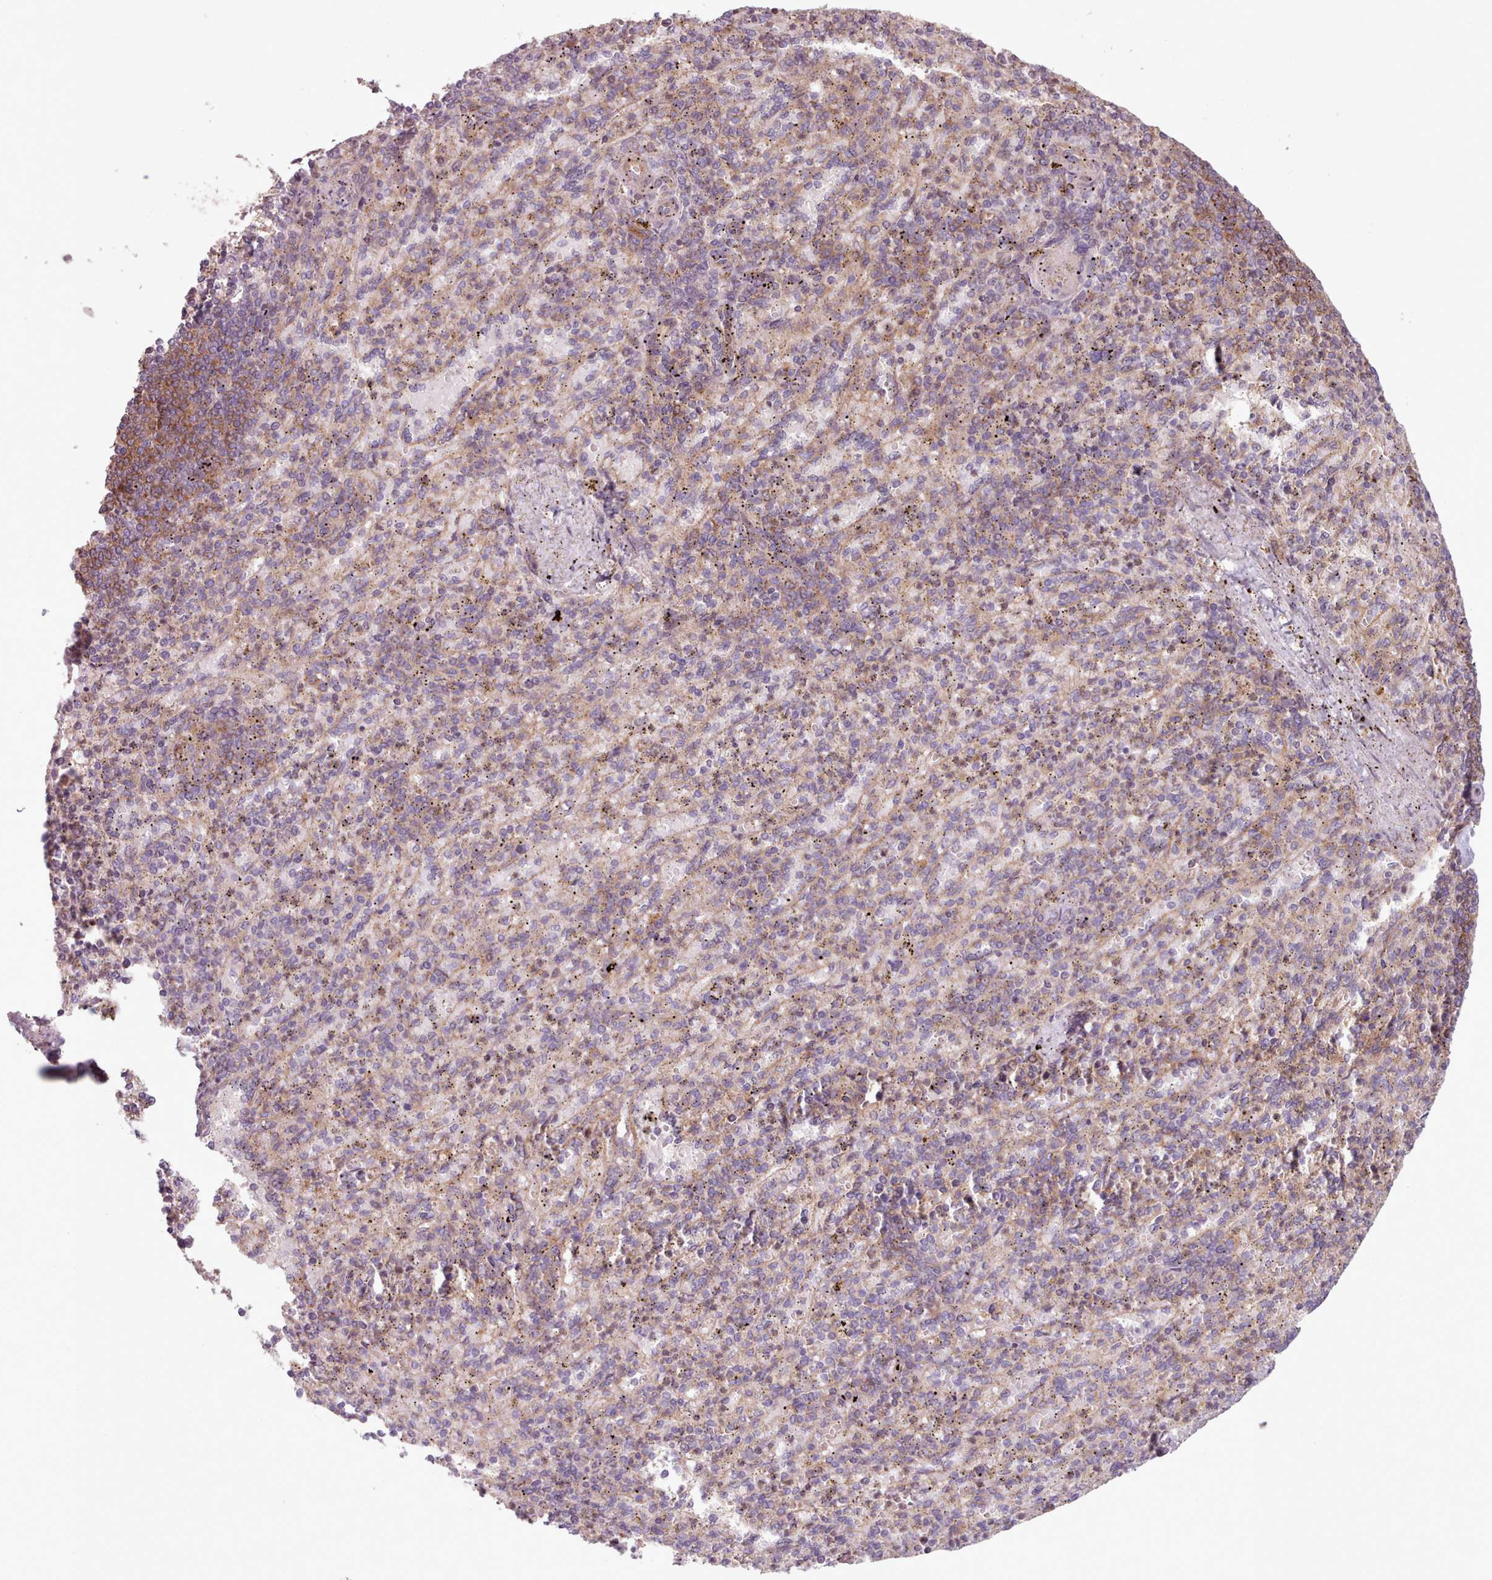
{"staining": {"intensity": "moderate", "quantity": "<25%", "location": "cytoplasmic/membranous"}, "tissue": "spleen", "cell_type": "Cells in red pulp", "image_type": "normal", "snomed": [{"axis": "morphology", "description": "Normal tissue, NOS"}, {"axis": "topography", "description": "Spleen"}], "caption": "Immunohistochemical staining of unremarkable spleen demonstrates low levels of moderate cytoplasmic/membranous staining in approximately <25% of cells in red pulp.", "gene": "WASHC2A", "patient": {"sex": "female", "age": 74}}